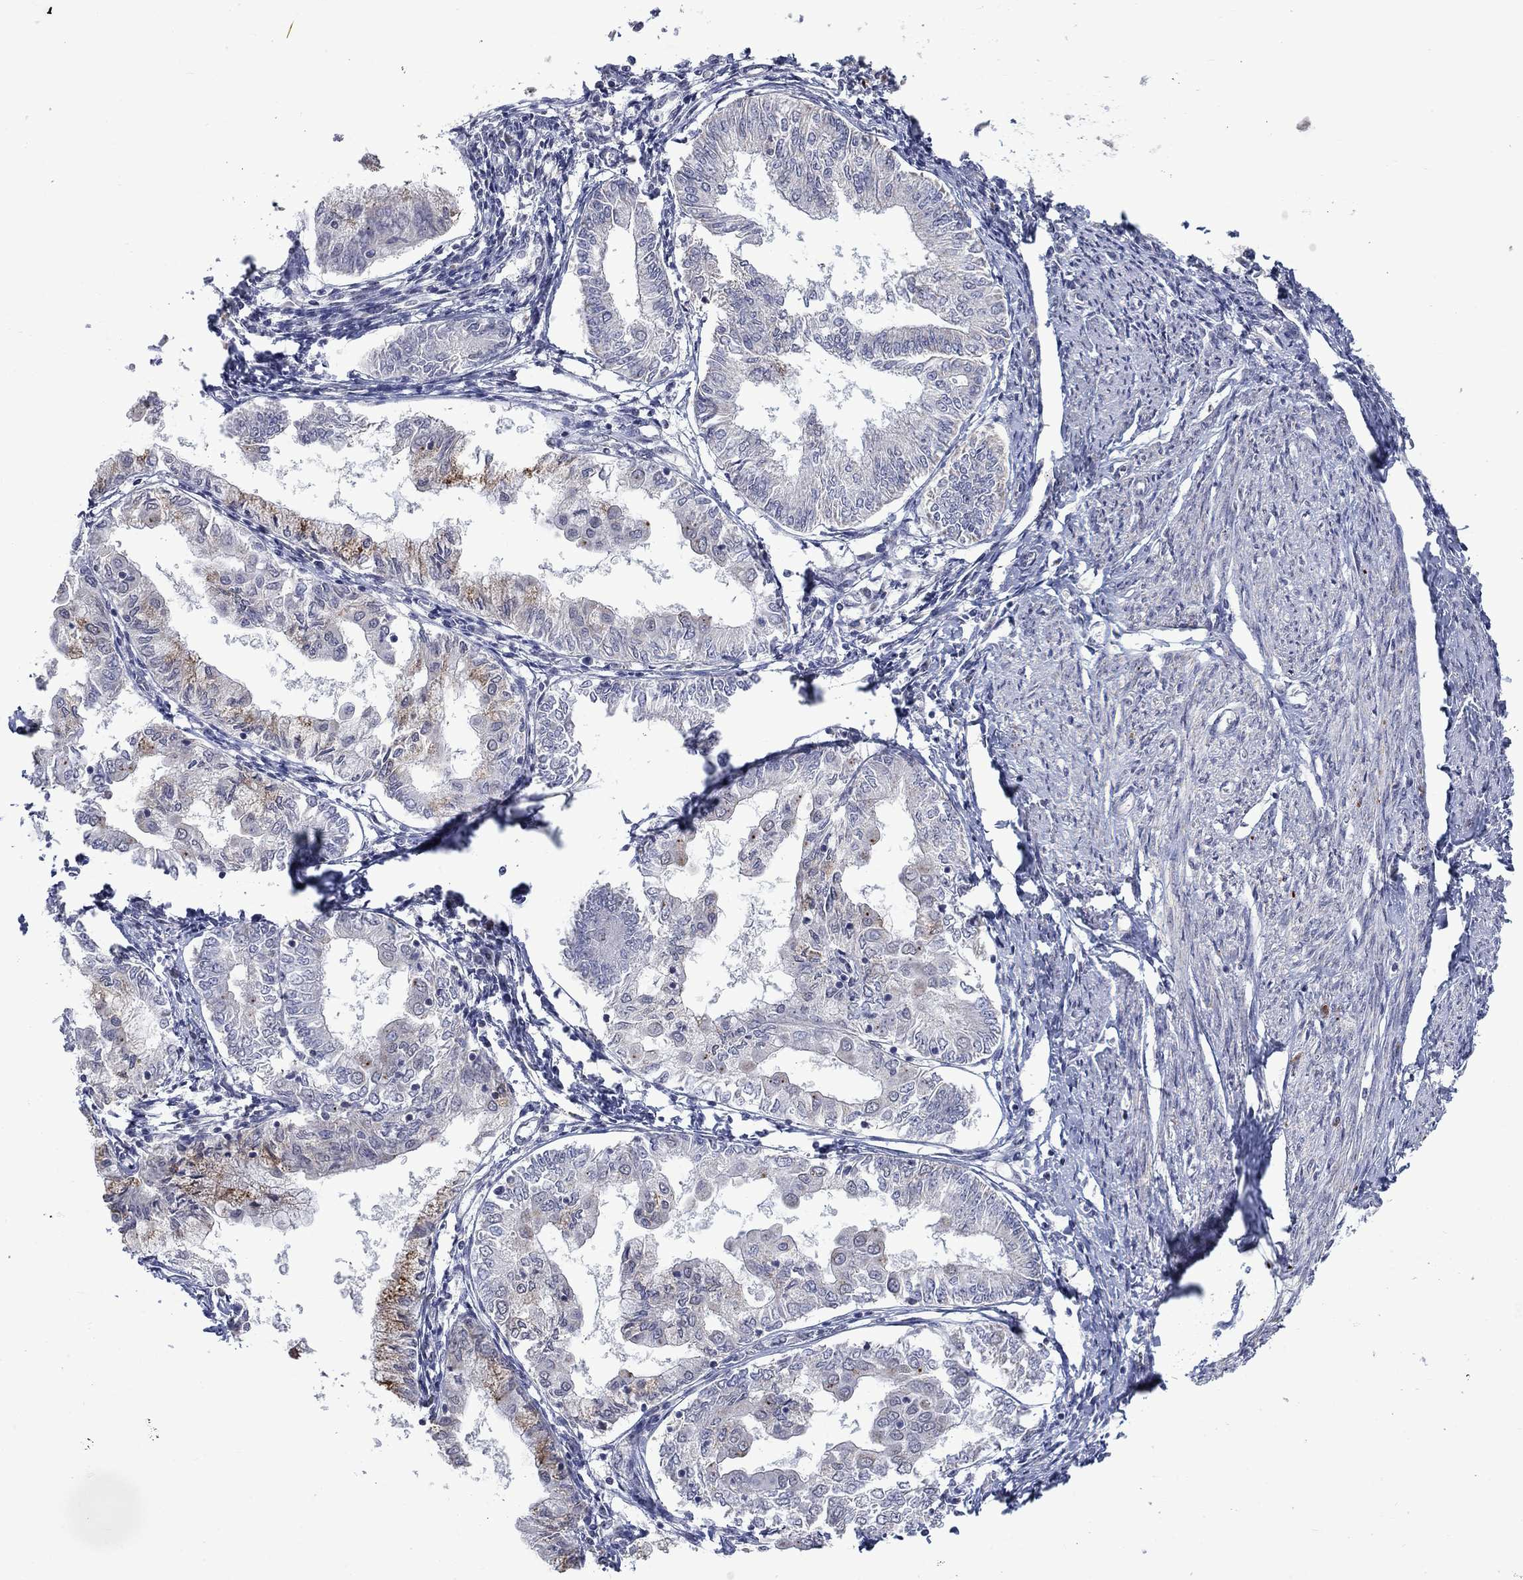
{"staining": {"intensity": "moderate", "quantity": "<25%", "location": "cytoplasmic/membranous"}, "tissue": "endometrial cancer", "cell_type": "Tumor cells", "image_type": "cancer", "snomed": [{"axis": "morphology", "description": "Adenocarcinoma, NOS"}, {"axis": "topography", "description": "Endometrium"}], "caption": "Brown immunohistochemical staining in endometrial cancer (adenocarcinoma) shows moderate cytoplasmic/membranous staining in about <25% of tumor cells.", "gene": "KCNJ16", "patient": {"sex": "female", "age": 68}}